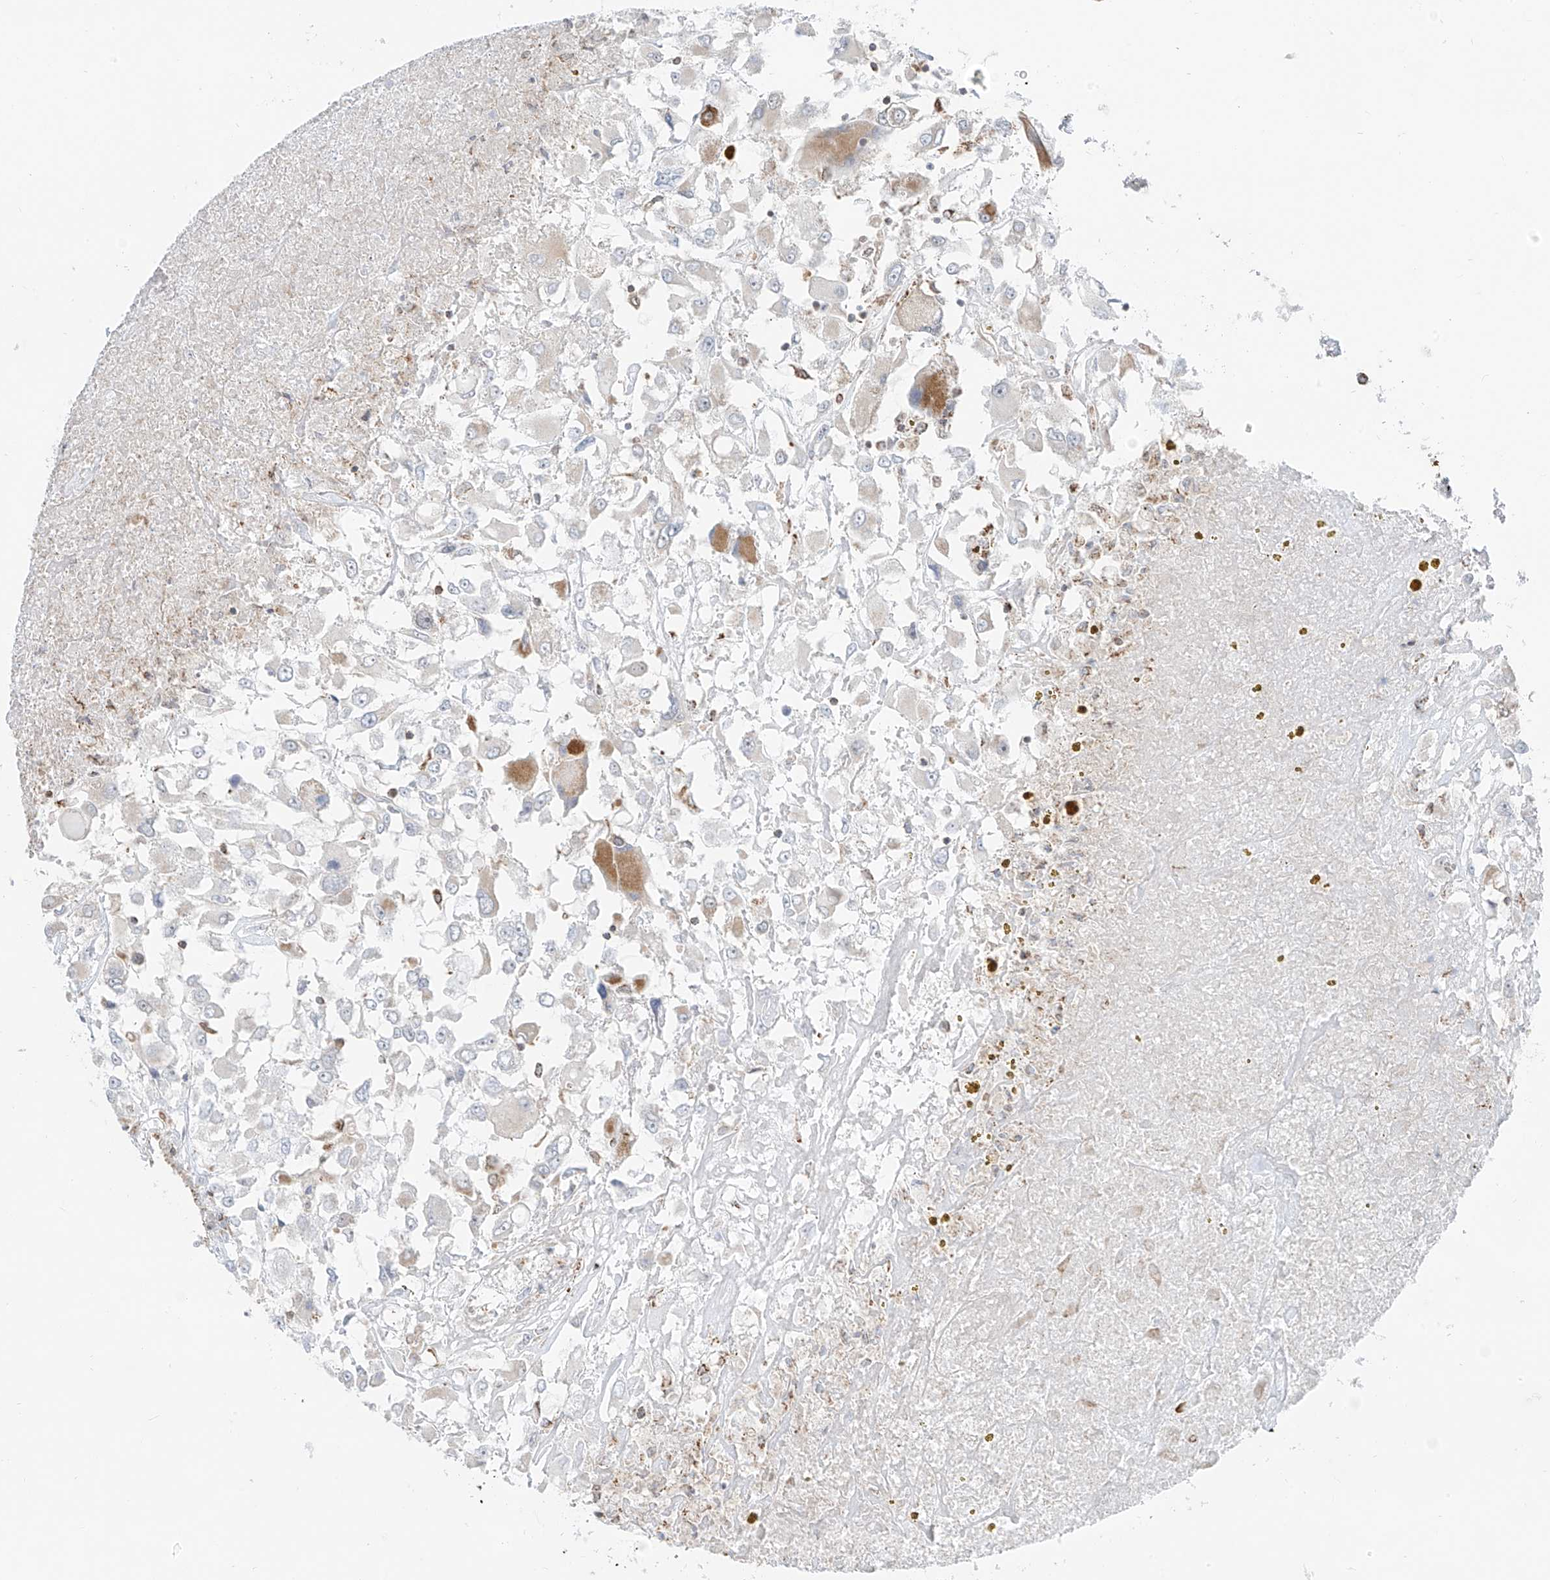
{"staining": {"intensity": "weak", "quantity": "<25%", "location": "cytoplasmic/membranous"}, "tissue": "renal cancer", "cell_type": "Tumor cells", "image_type": "cancer", "snomed": [{"axis": "morphology", "description": "Adenocarcinoma, NOS"}, {"axis": "topography", "description": "Kidney"}], "caption": "Immunohistochemistry (IHC) of human renal cancer demonstrates no expression in tumor cells.", "gene": "ETHE1", "patient": {"sex": "female", "age": 52}}